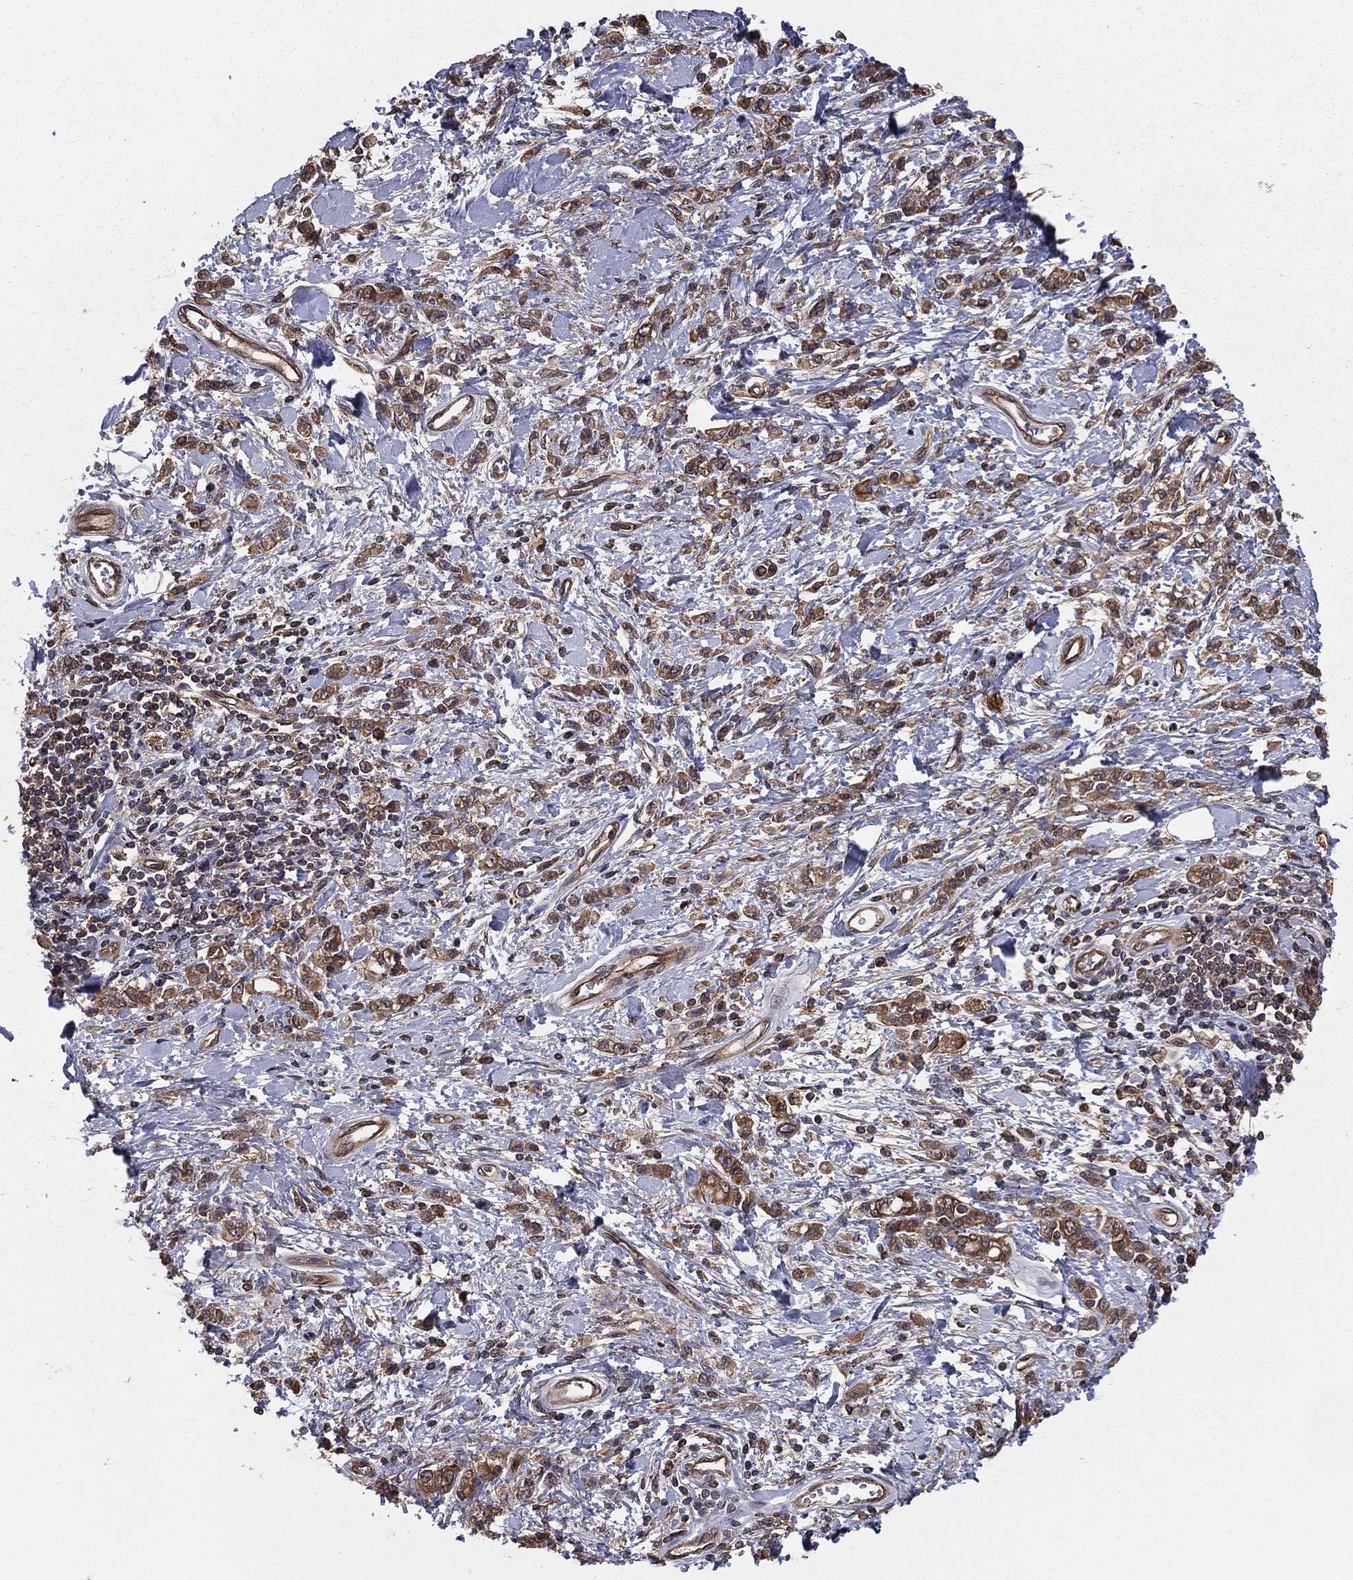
{"staining": {"intensity": "moderate", "quantity": ">75%", "location": "cytoplasmic/membranous"}, "tissue": "stomach cancer", "cell_type": "Tumor cells", "image_type": "cancer", "snomed": [{"axis": "morphology", "description": "Adenocarcinoma, NOS"}, {"axis": "topography", "description": "Stomach"}], "caption": "This photomicrograph reveals immunohistochemistry (IHC) staining of human stomach adenocarcinoma, with medium moderate cytoplasmic/membranous expression in approximately >75% of tumor cells.", "gene": "CERT1", "patient": {"sex": "male", "age": 77}}